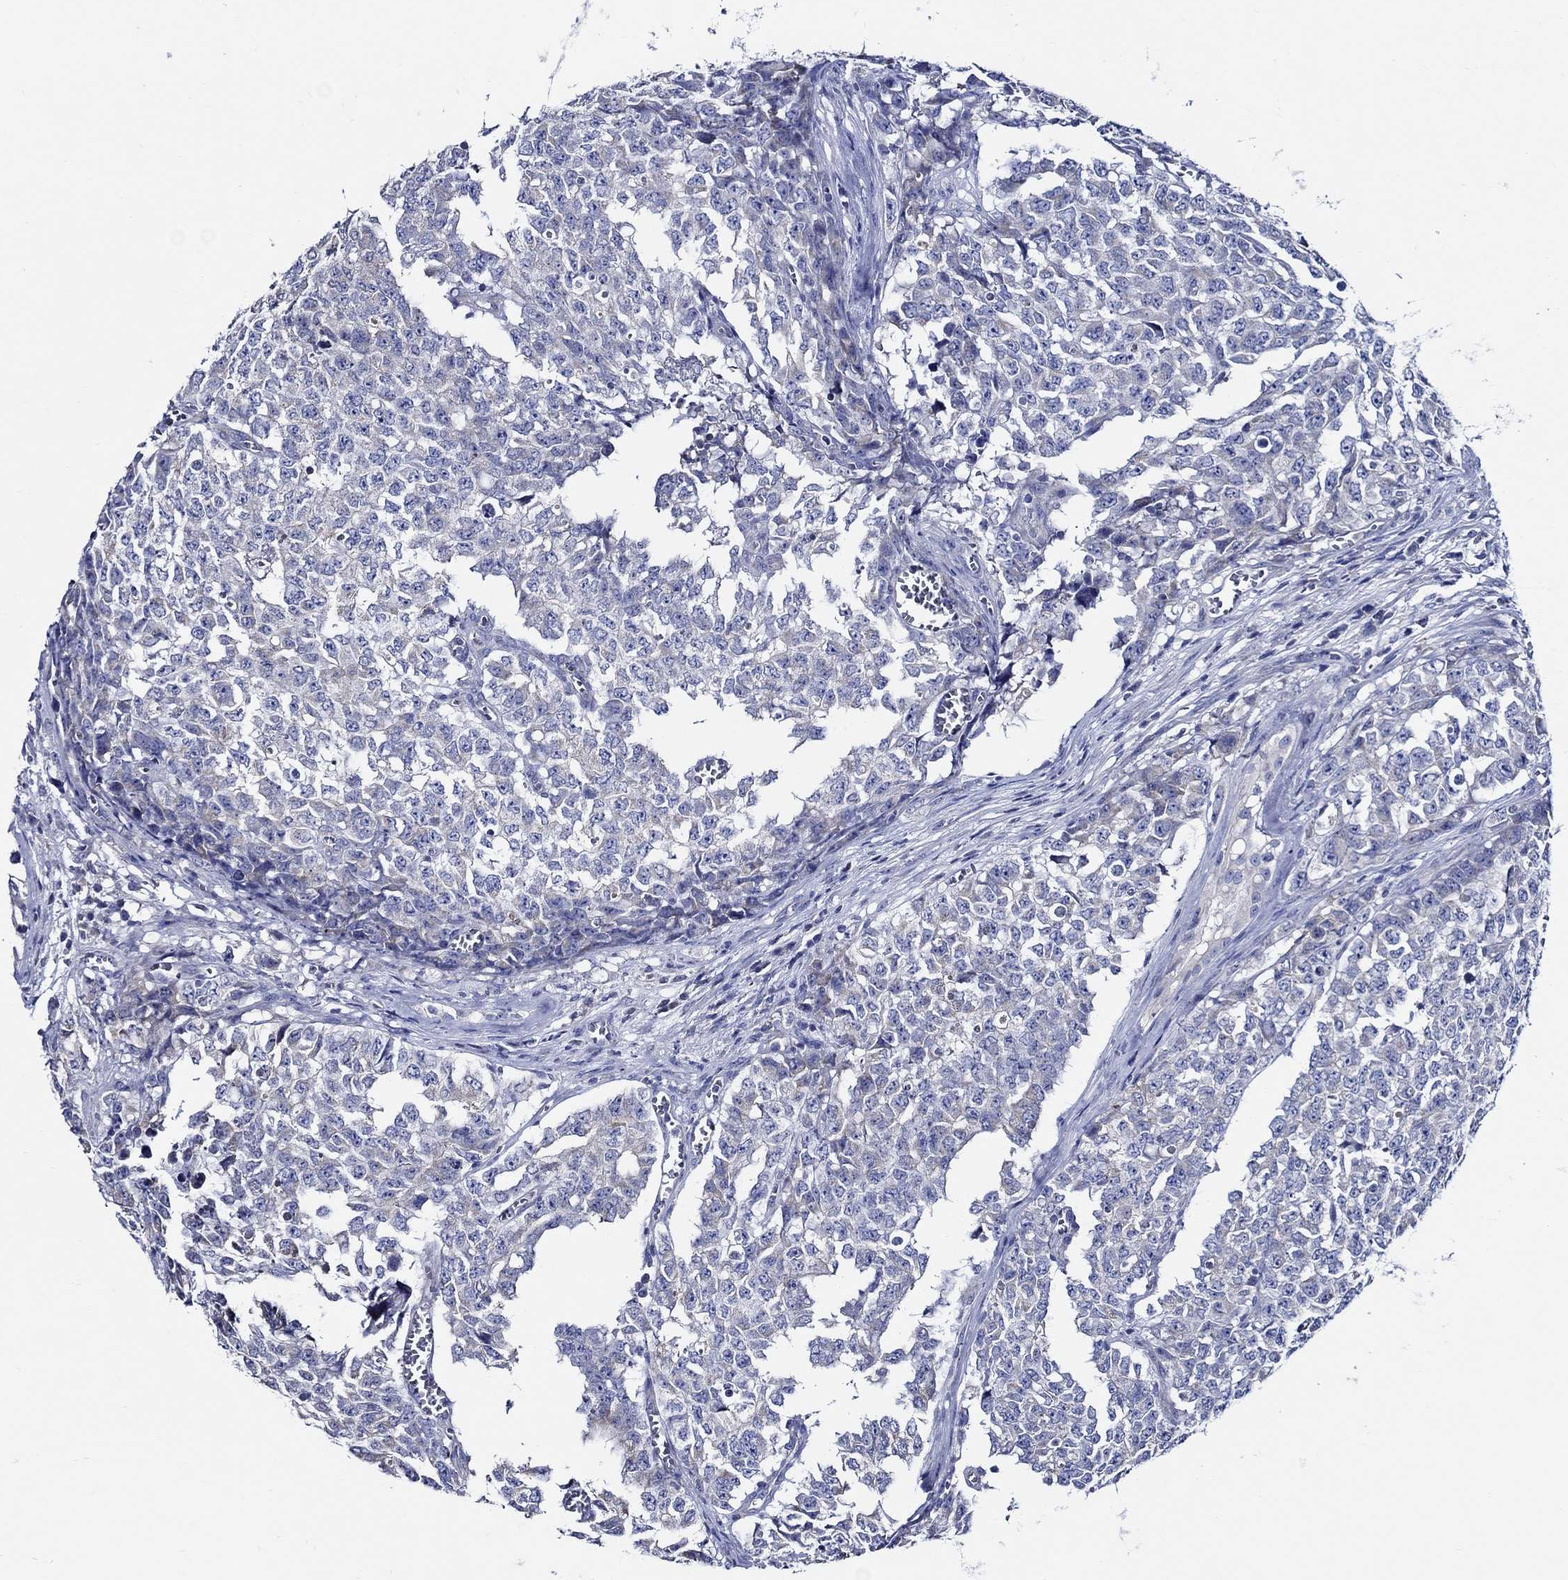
{"staining": {"intensity": "negative", "quantity": "none", "location": "none"}, "tissue": "testis cancer", "cell_type": "Tumor cells", "image_type": "cancer", "snomed": [{"axis": "morphology", "description": "Carcinoma, Embryonal, NOS"}, {"axis": "topography", "description": "Testis"}], "caption": "Human embryonal carcinoma (testis) stained for a protein using IHC reveals no expression in tumor cells.", "gene": "SKOR1", "patient": {"sex": "male", "age": 23}}